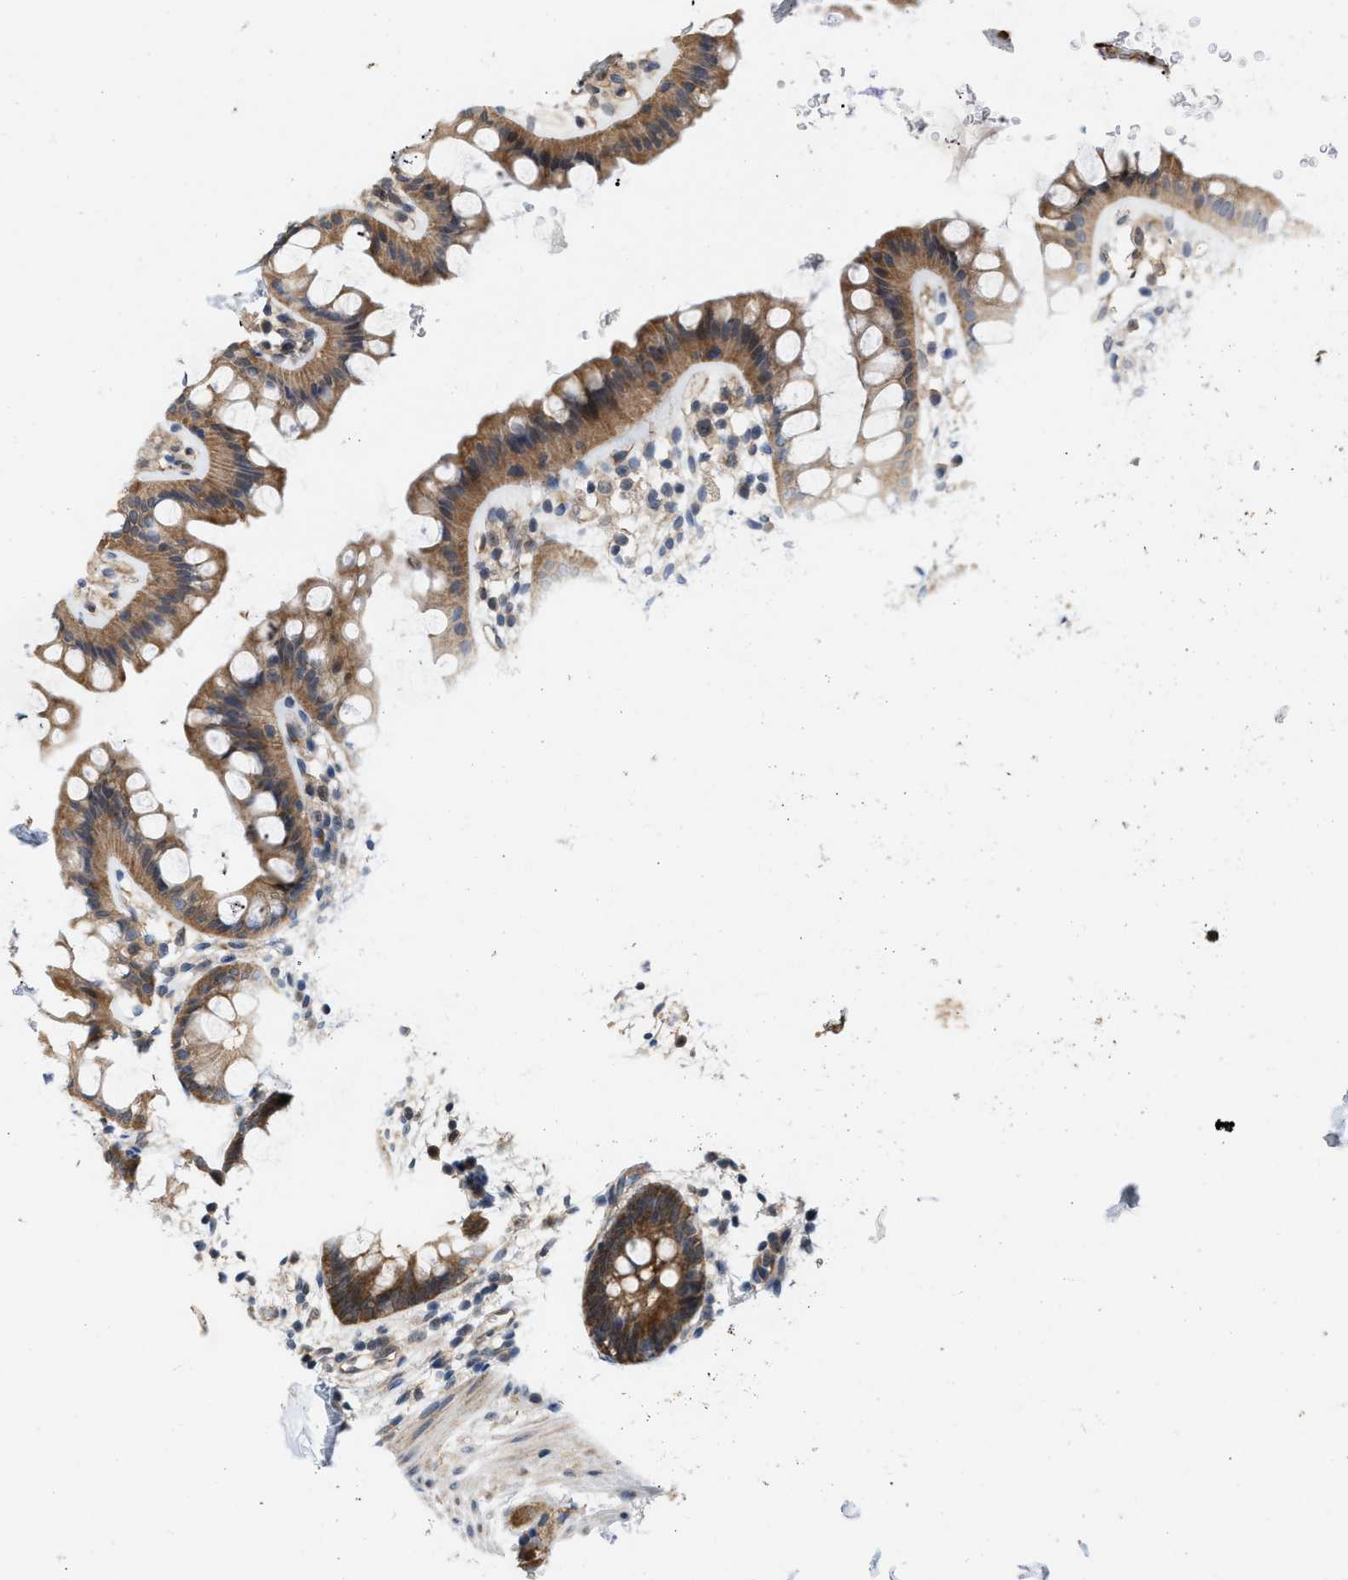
{"staining": {"intensity": "moderate", "quantity": ">75%", "location": "cytoplasmic/membranous"}, "tissue": "rectum", "cell_type": "Glandular cells", "image_type": "normal", "snomed": [{"axis": "morphology", "description": "Normal tissue, NOS"}, {"axis": "topography", "description": "Rectum"}], "caption": "This image exhibits immunohistochemistry staining of benign rectum, with medium moderate cytoplasmic/membranous positivity in approximately >75% of glandular cells.", "gene": "CSNK1A1", "patient": {"sex": "female", "age": 24}}